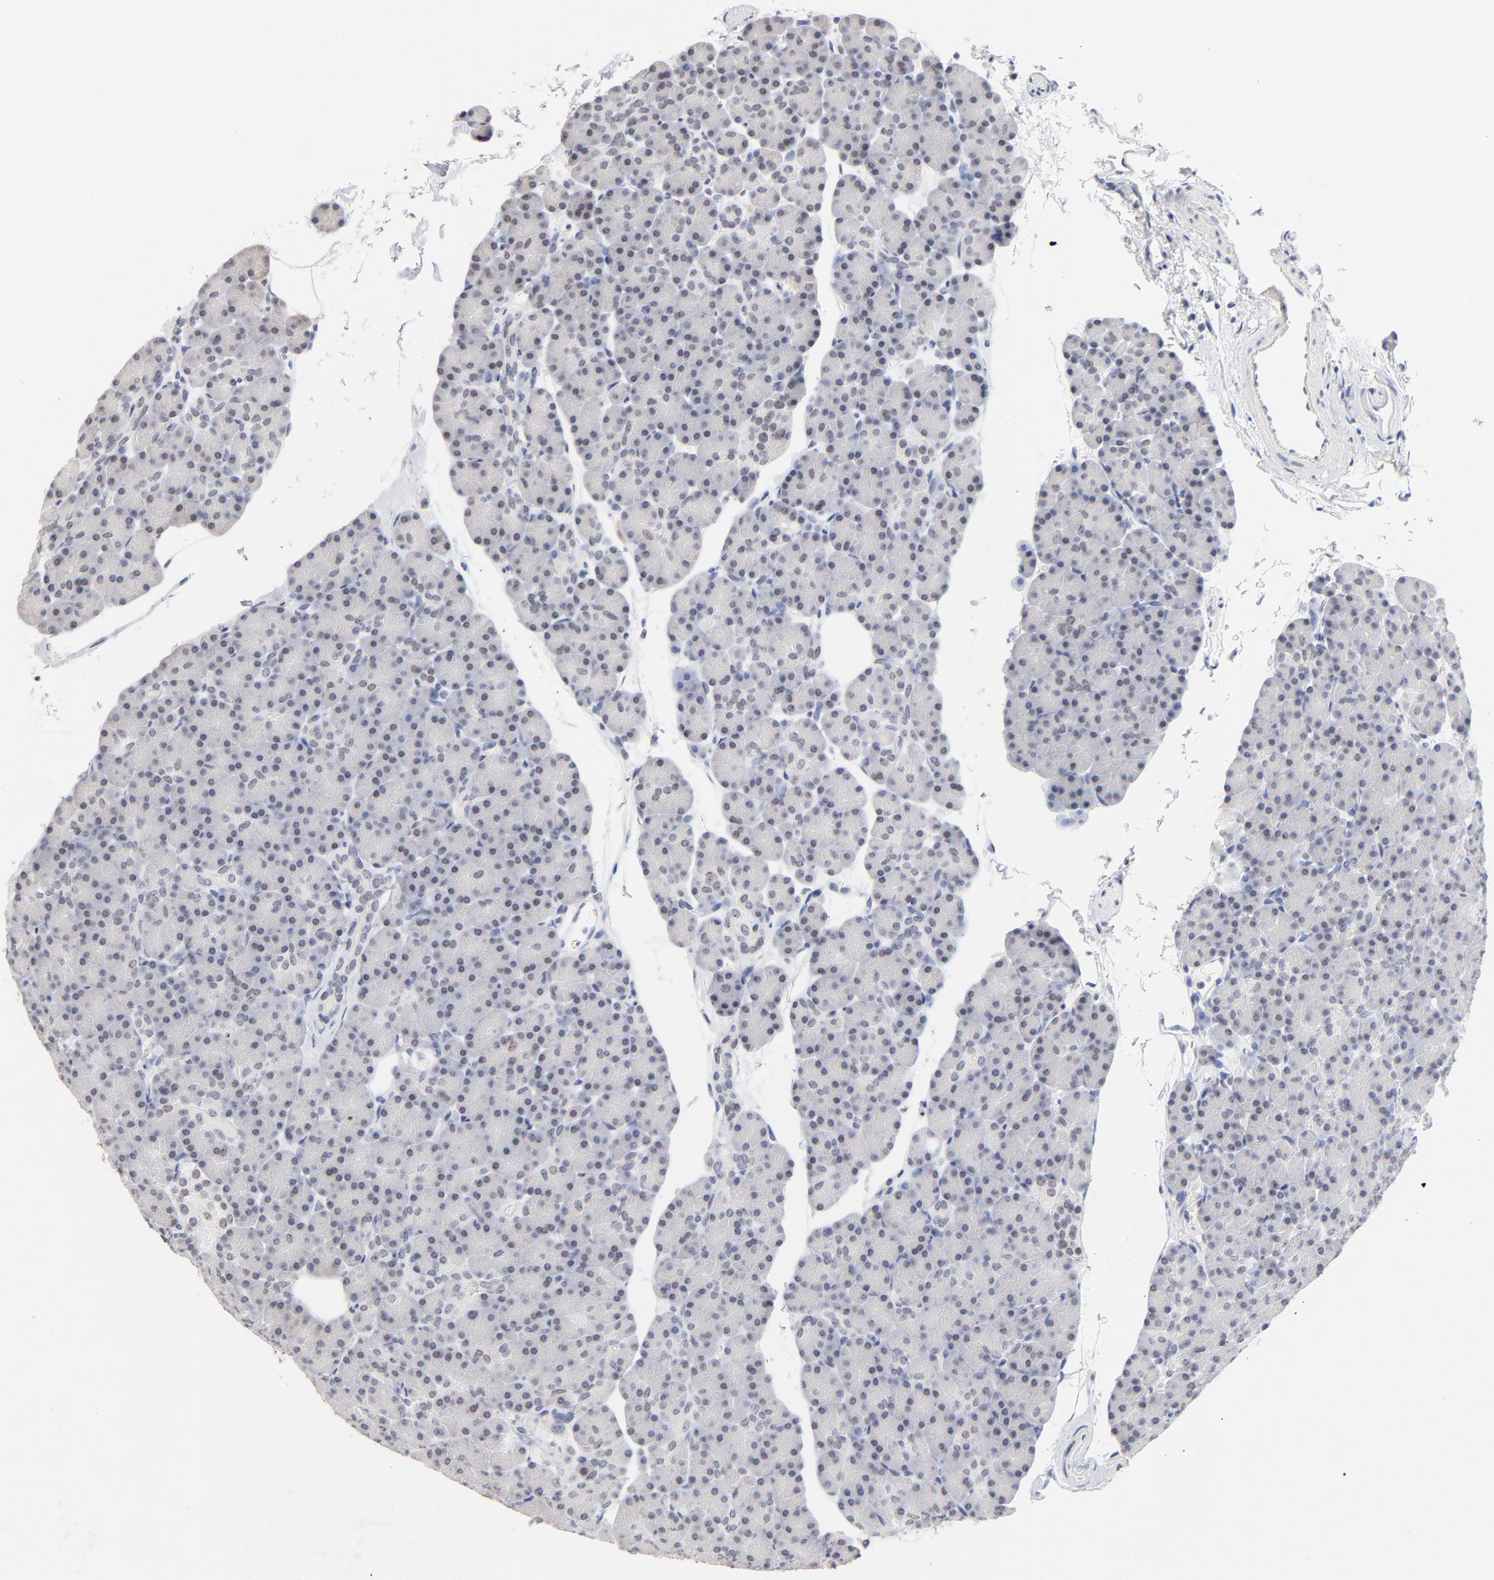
{"staining": {"intensity": "negative", "quantity": "none", "location": "none"}, "tissue": "pancreas", "cell_type": "Exocrine glandular cells", "image_type": "normal", "snomed": [{"axis": "morphology", "description": "Normal tissue, NOS"}, {"axis": "topography", "description": "Pancreas"}], "caption": "DAB immunohistochemical staining of unremarkable human pancreas displays no significant expression in exocrine glandular cells.", "gene": "ORC2", "patient": {"sex": "female", "age": 43}}